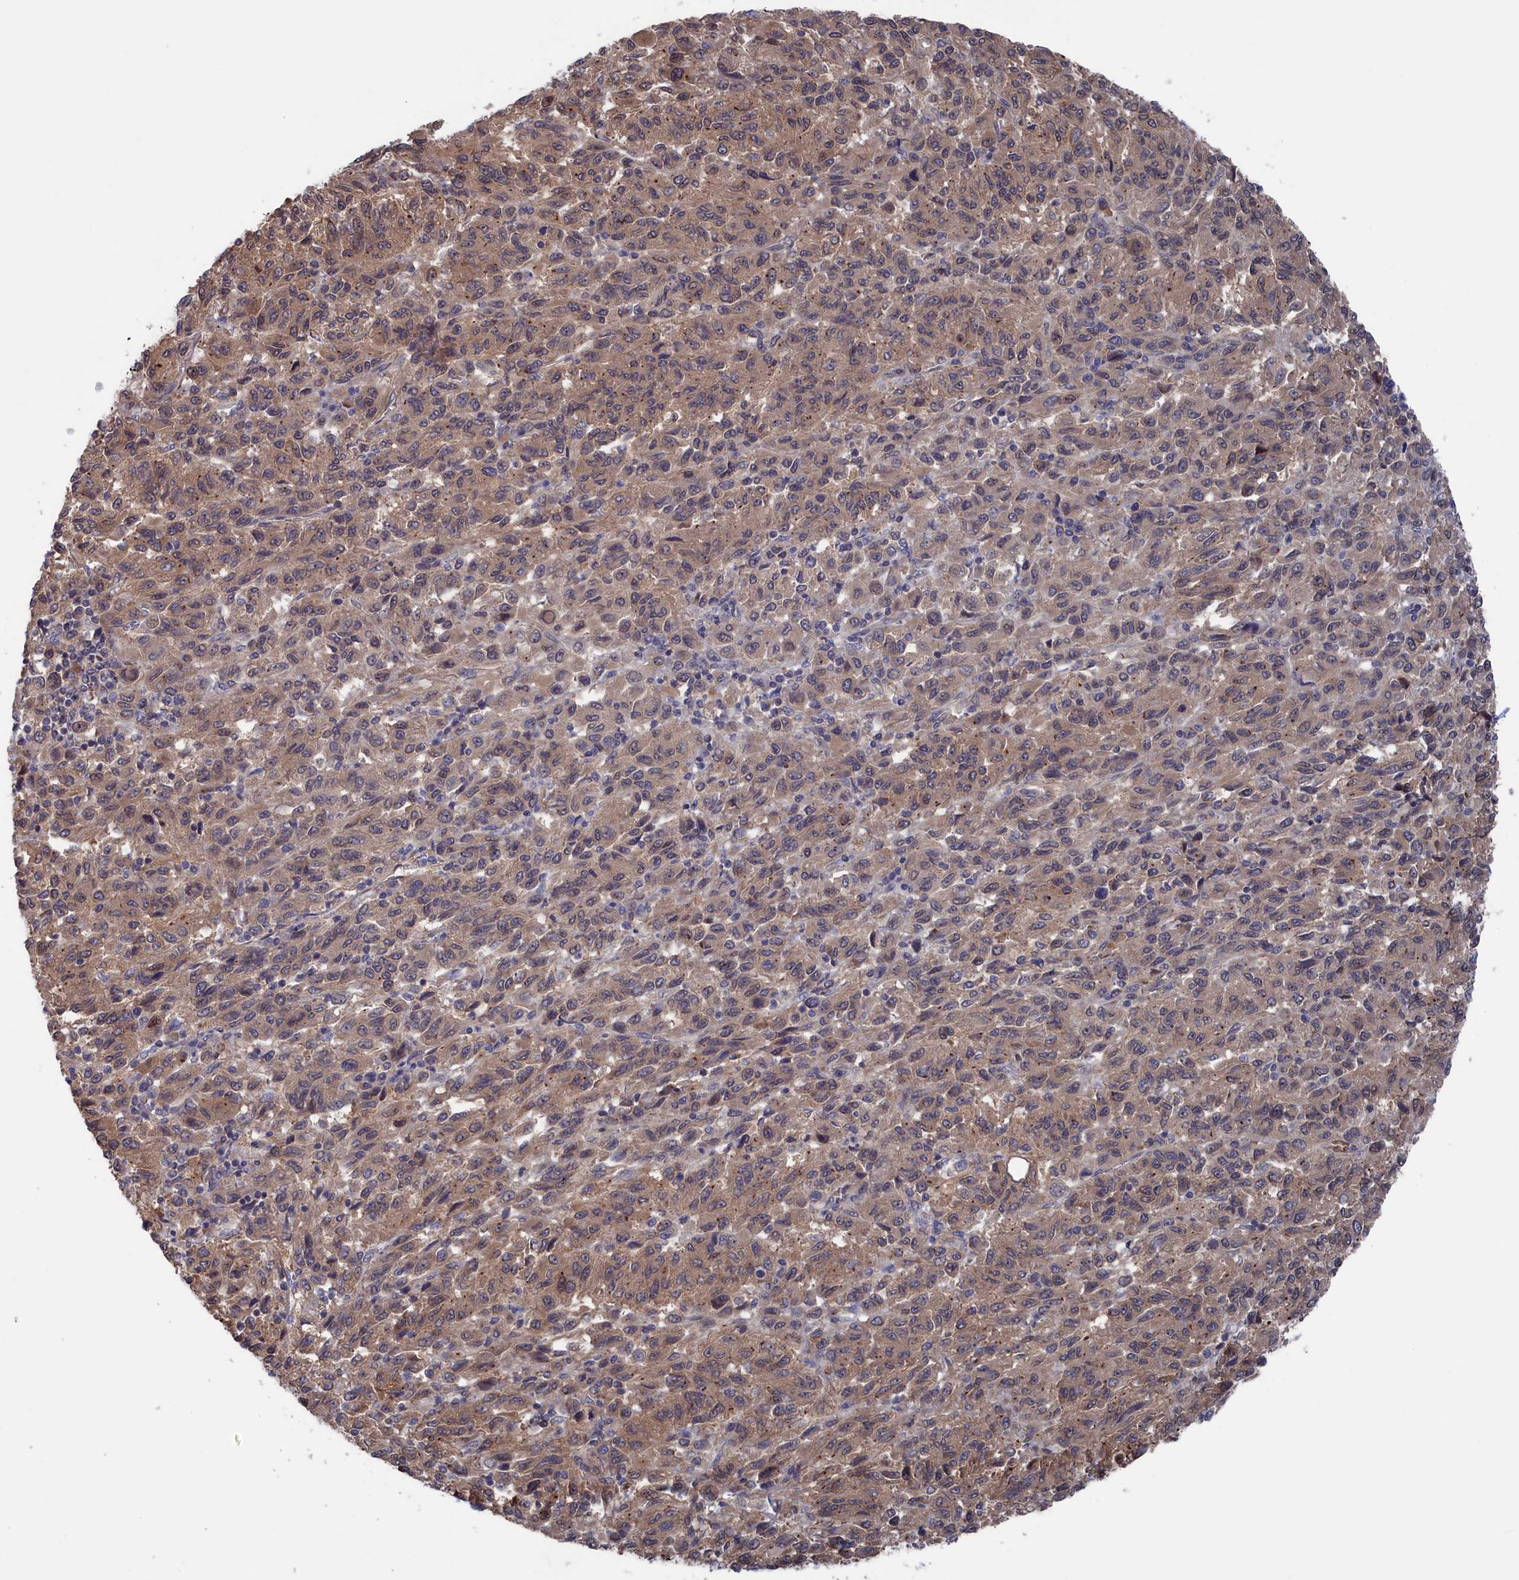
{"staining": {"intensity": "weak", "quantity": ">75%", "location": "cytoplasmic/membranous"}, "tissue": "melanoma", "cell_type": "Tumor cells", "image_type": "cancer", "snomed": [{"axis": "morphology", "description": "Malignant melanoma, Metastatic site"}, {"axis": "topography", "description": "Lung"}], "caption": "The histopathology image shows a brown stain indicating the presence of a protein in the cytoplasmic/membranous of tumor cells in melanoma. (IHC, brightfield microscopy, high magnification).", "gene": "NUTF2", "patient": {"sex": "male", "age": 64}}